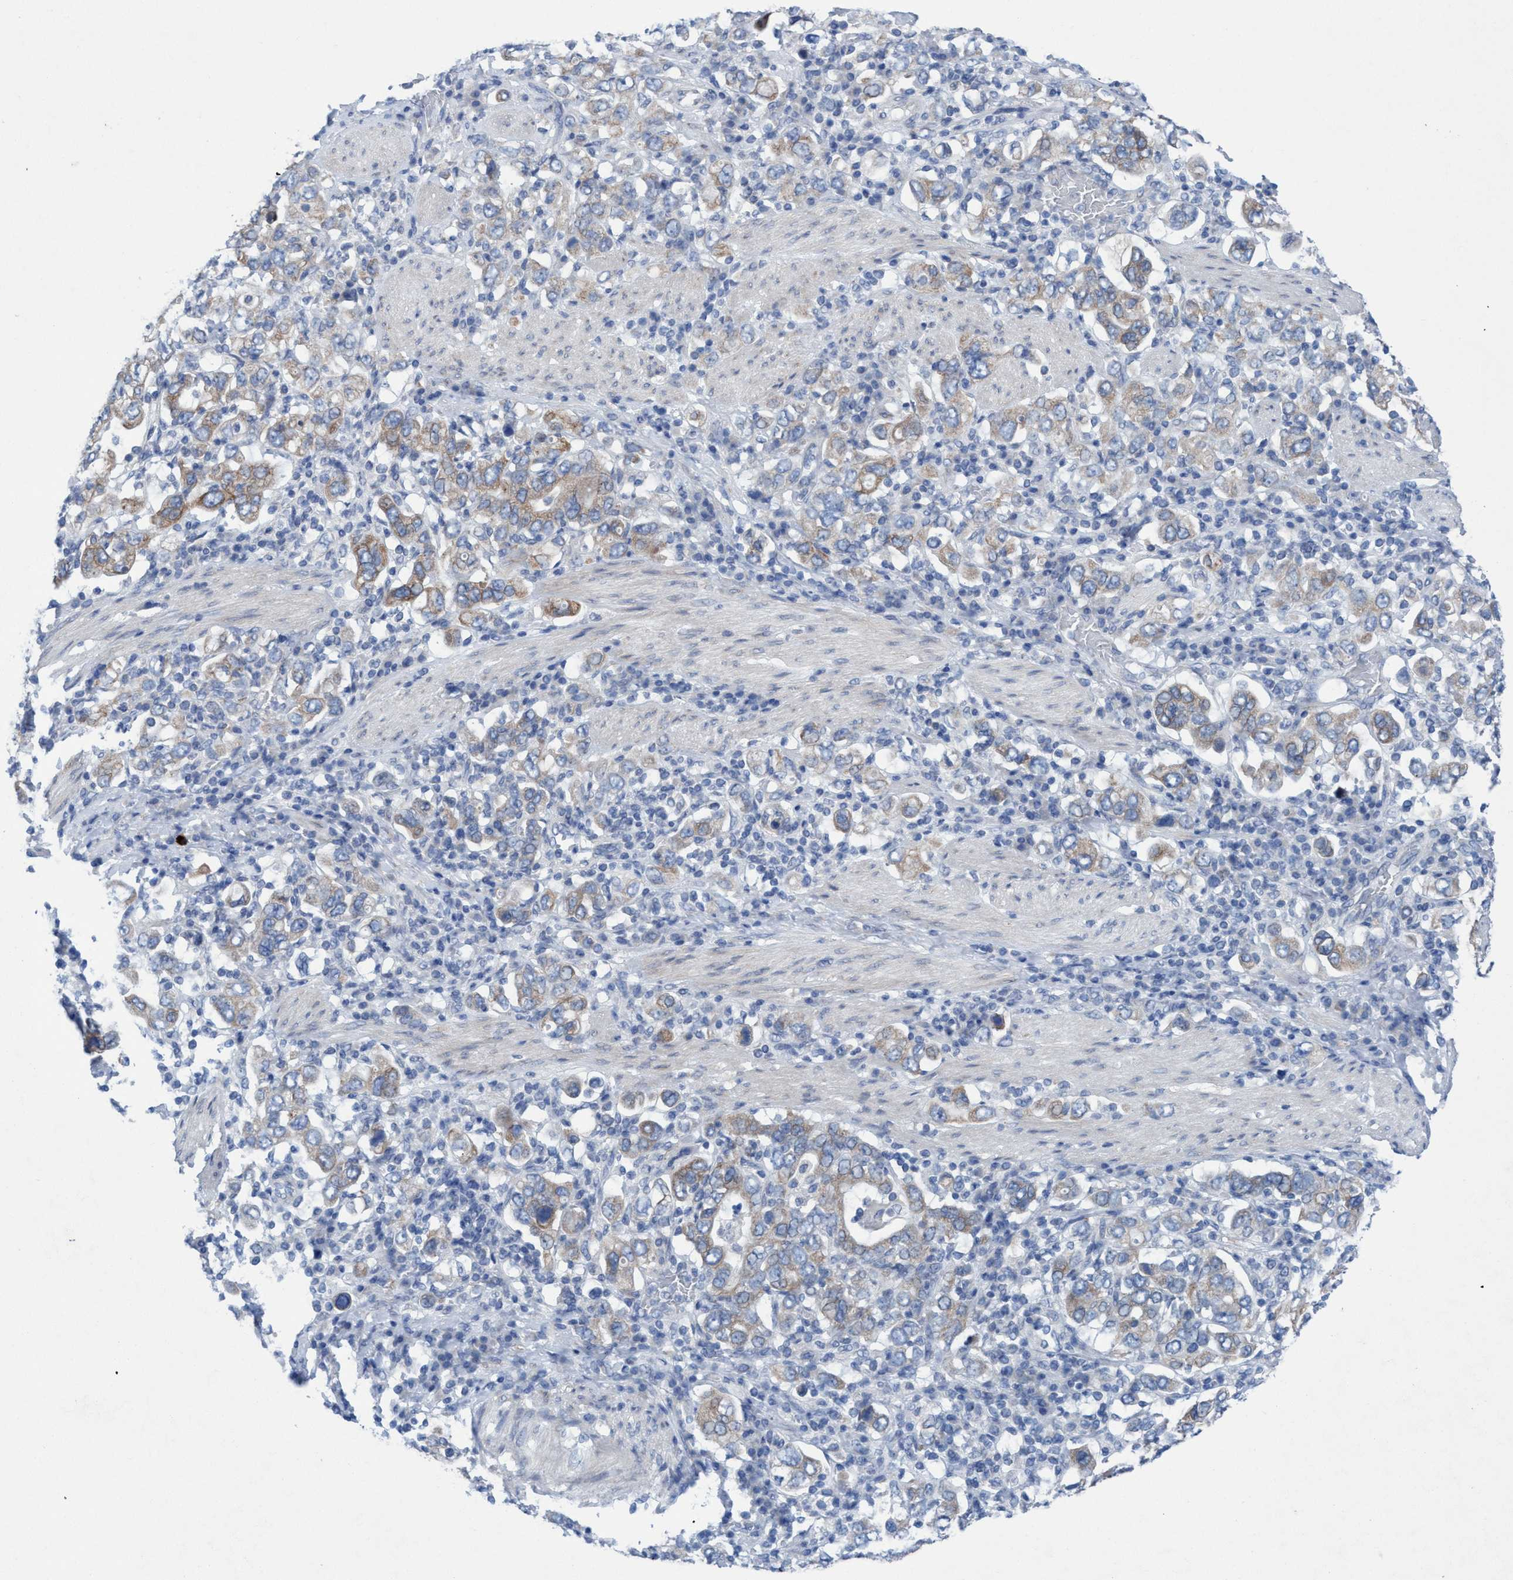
{"staining": {"intensity": "weak", "quantity": ">75%", "location": "cytoplasmic/membranous"}, "tissue": "stomach cancer", "cell_type": "Tumor cells", "image_type": "cancer", "snomed": [{"axis": "morphology", "description": "Adenocarcinoma, NOS"}, {"axis": "topography", "description": "Stomach, upper"}], "caption": "The immunohistochemical stain highlights weak cytoplasmic/membranous expression in tumor cells of adenocarcinoma (stomach) tissue.", "gene": "RSAD1", "patient": {"sex": "male", "age": 62}}